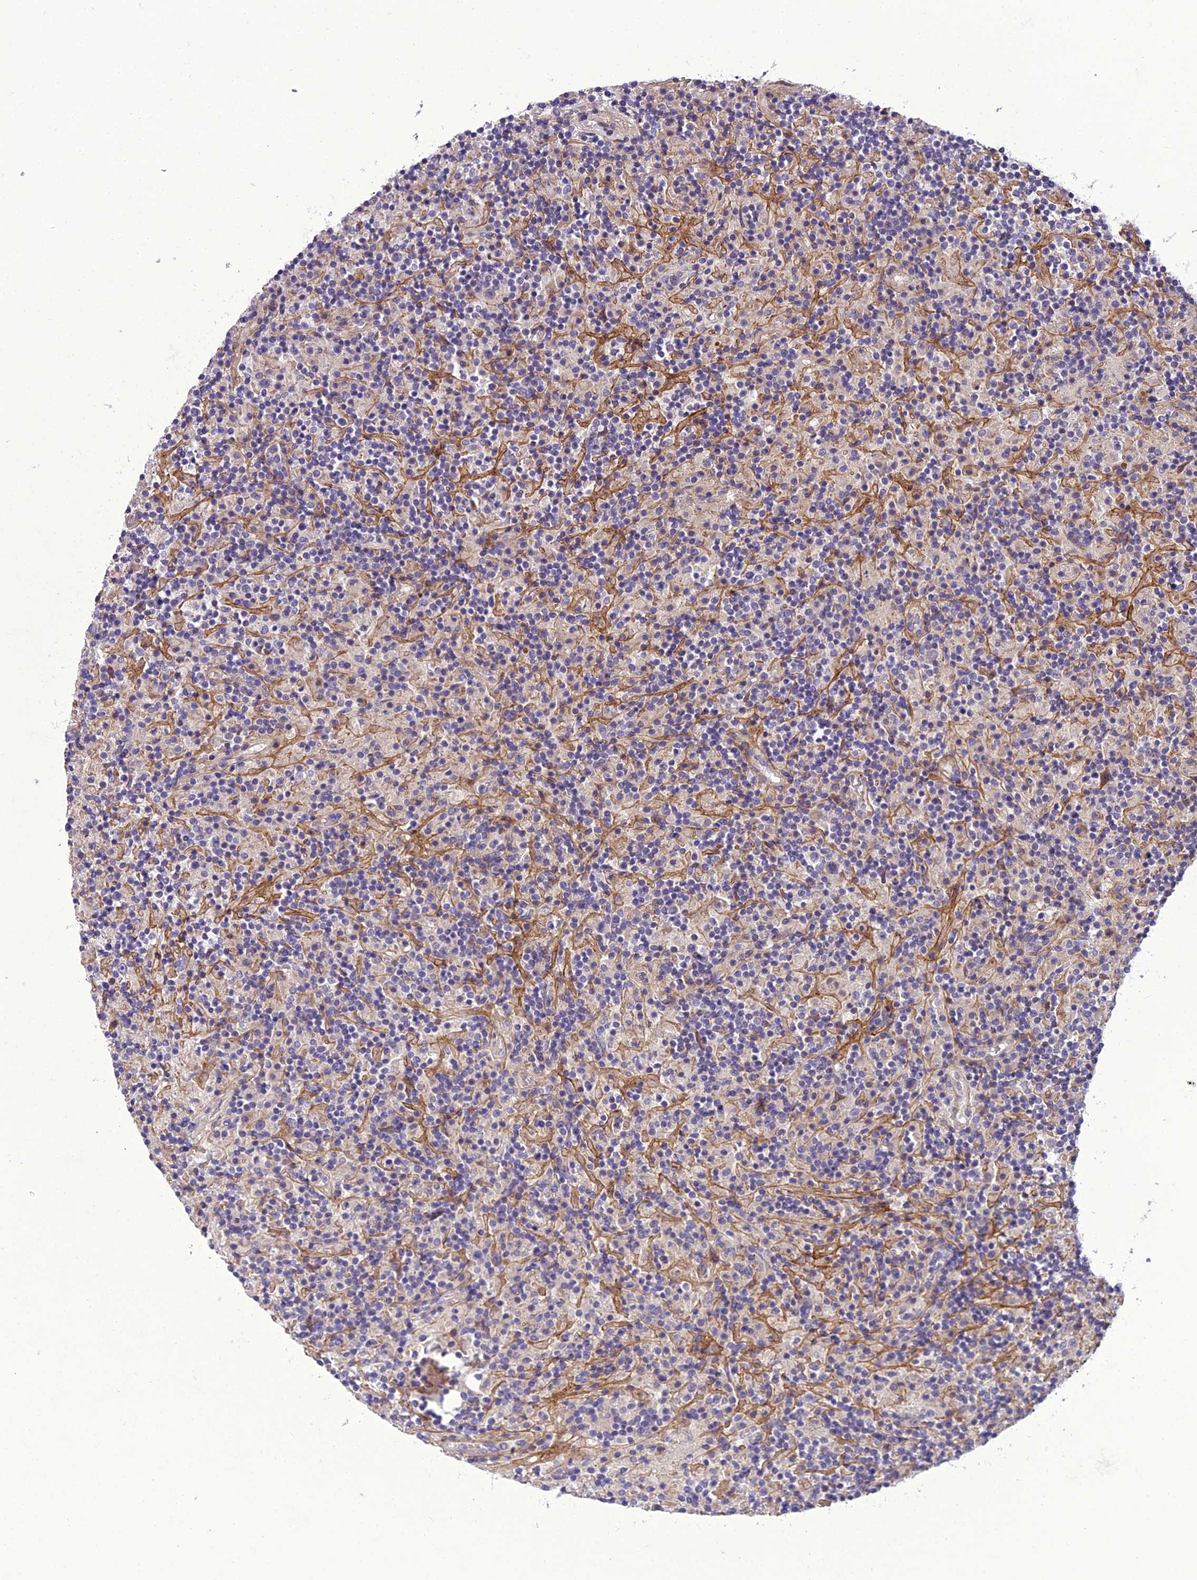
{"staining": {"intensity": "negative", "quantity": "none", "location": "none"}, "tissue": "lymphoma", "cell_type": "Tumor cells", "image_type": "cancer", "snomed": [{"axis": "morphology", "description": "Hodgkin's disease, NOS"}, {"axis": "topography", "description": "Lymph node"}], "caption": "Hodgkin's disease was stained to show a protein in brown. There is no significant expression in tumor cells.", "gene": "ADIPOR2", "patient": {"sex": "male", "age": 70}}